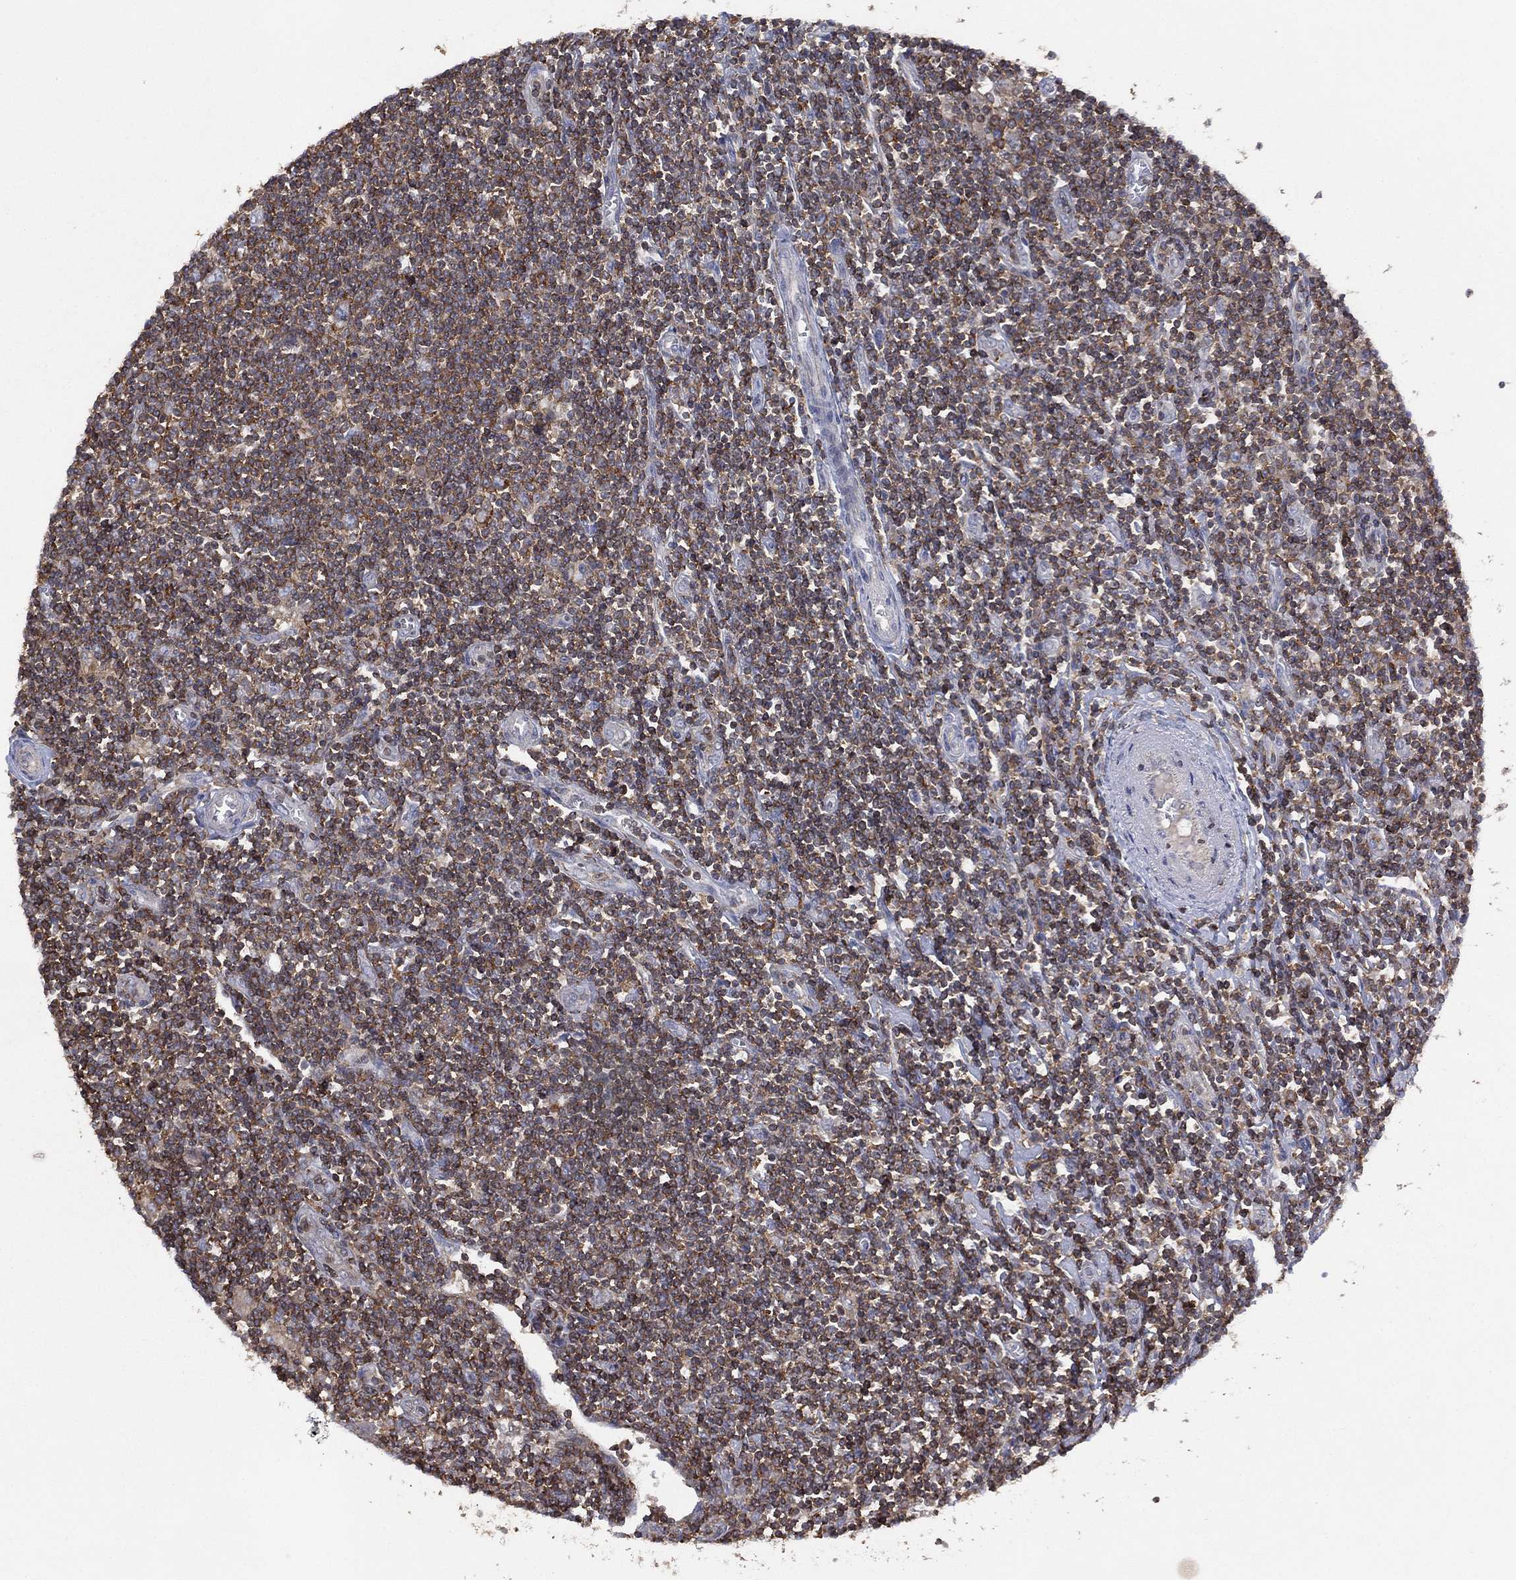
{"staining": {"intensity": "moderate", "quantity": "<25%", "location": "cytoplasmic/membranous"}, "tissue": "lymphoma", "cell_type": "Tumor cells", "image_type": "cancer", "snomed": [{"axis": "morphology", "description": "Hodgkin's disease, NOS"}, {"axis": "topography", "description": "Lymph node"}], "caption": "Human Hodgkin's disease stained with a protein marker shows moderate staining in tumor cells.", "gene": "DOCK8", "patient": {"sex": "male", "age": 40}}